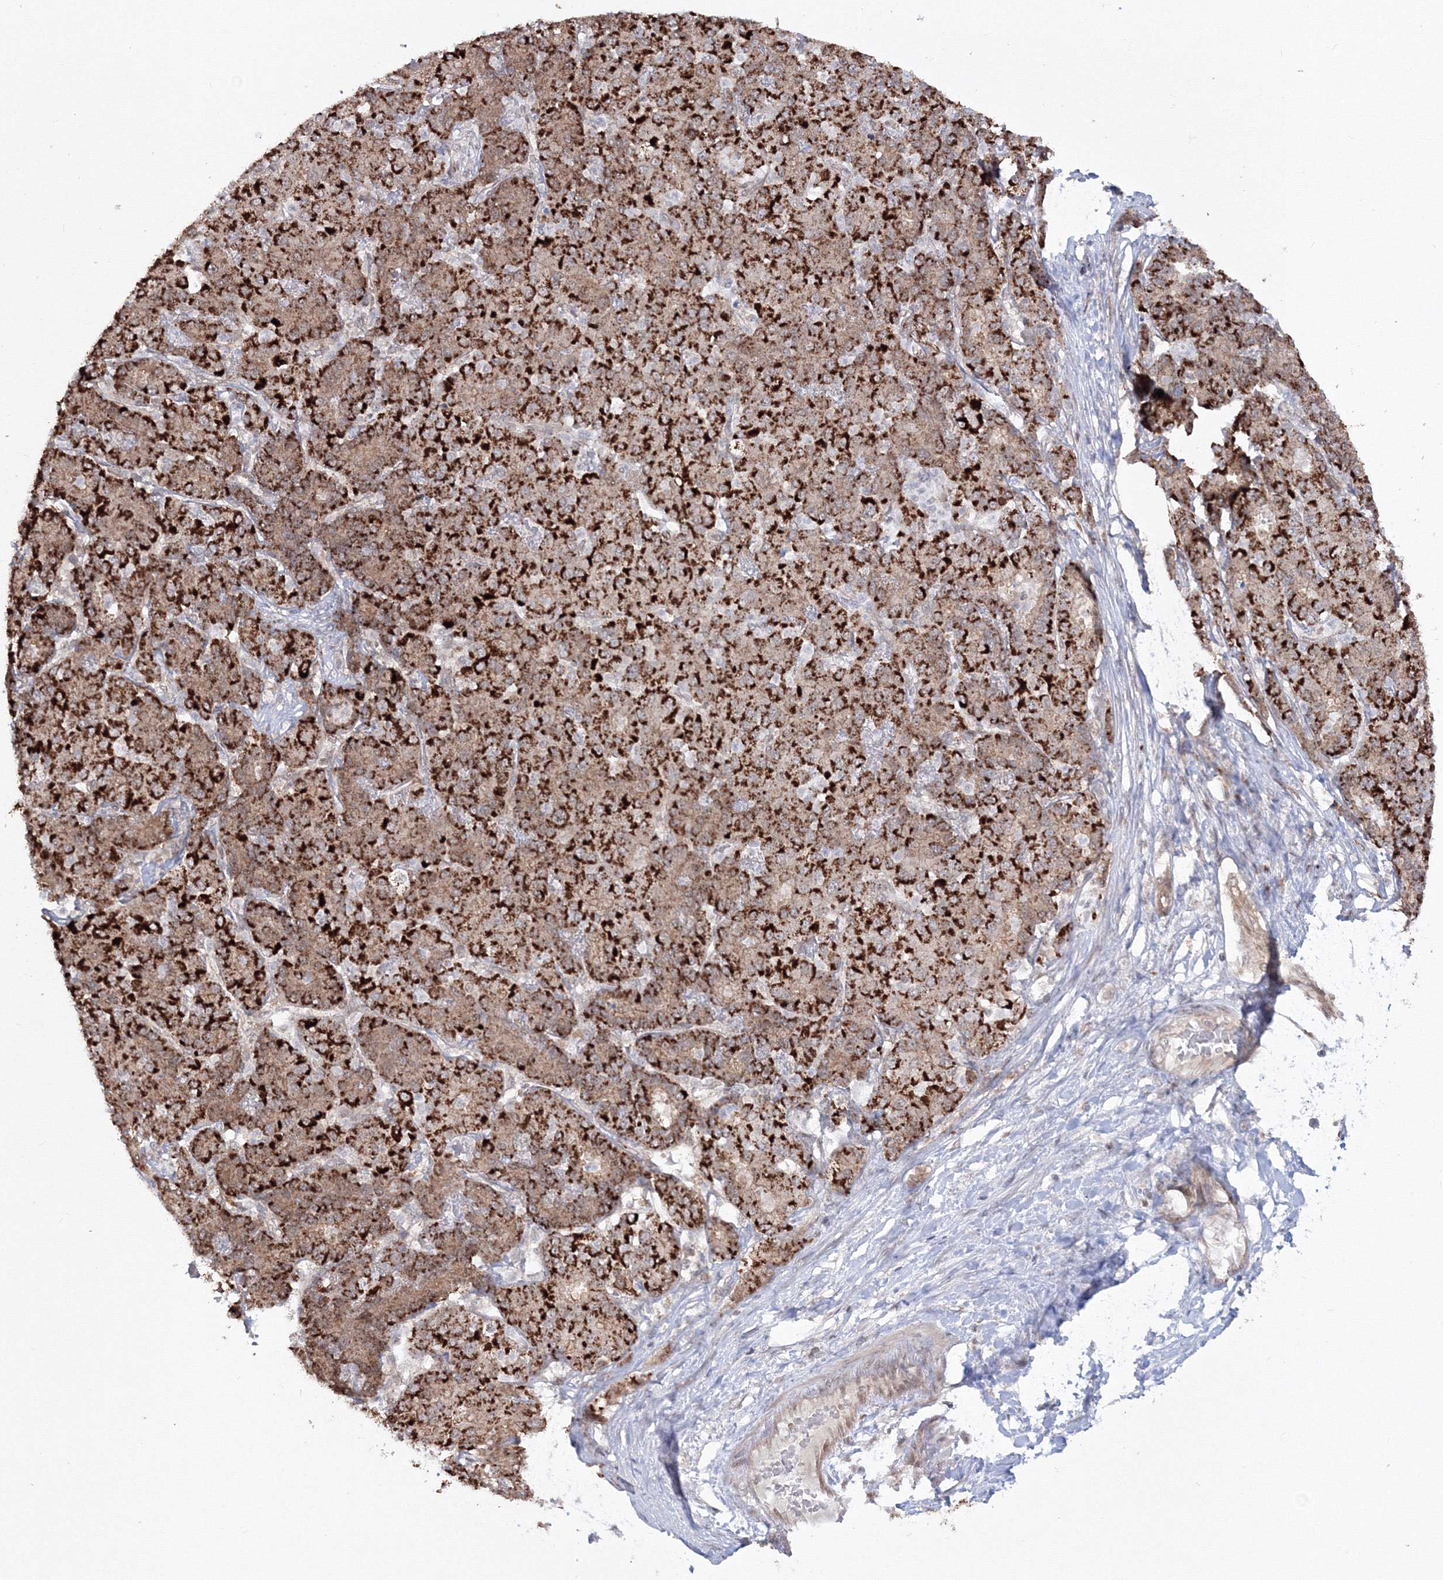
{"staining": {"intensity": "strong", "quantity": ">75%", "location": "cytoplasmic/membranous"}, "tissue": "liver cancer", "cell_type": "Tumor cells", "image_type": "cancer", "snomed": [{"axis": "morphology", "description": "Carcinoma, Hepatocellular, NOS"}, {"axis": "topography", "description": "Liver"}], "caption": "IHC (DAB) staining of hepatocellular carcinoma (liver) demonstrates strong cytoplasmic/membranous protein positivity in about >75% of tumor cells.", "gene": "ZFAND6", "patient": {"sex": "male", "age": 65}}